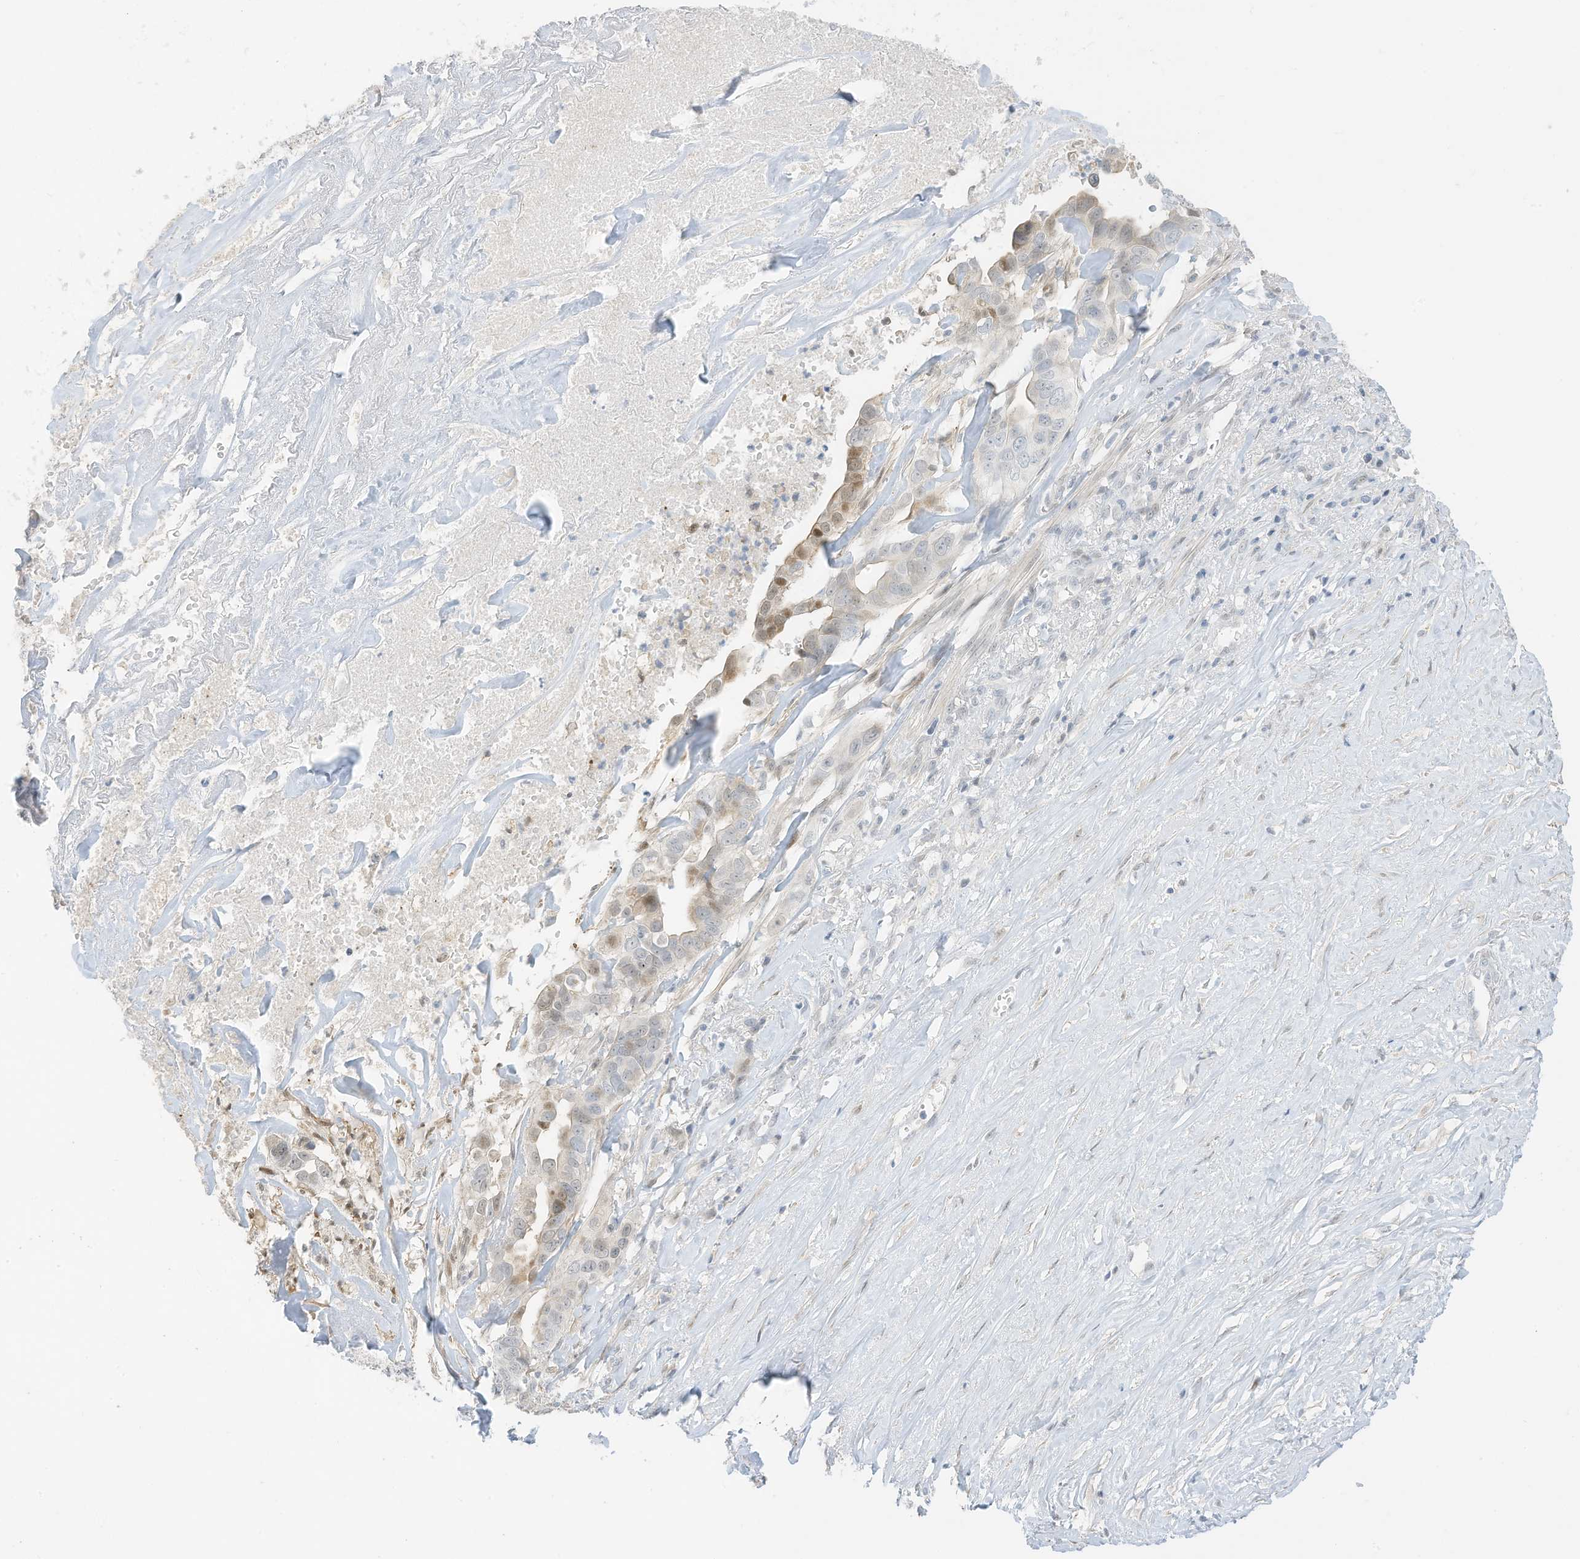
{"staining": {"intensity": "weak", "quantity": "<25%", "location": "cytoplasmic/membranous,nuclear"}, "tissue": "liver cancer", "cell_type": "Tumor cells", "image_type": "cancer", "snomed": [{"axis": "morphology", "description": "Cholangiocarcinoma"}, {"axis": "topography", "description": "Liver"}], "caption": "DAB (3,3'-diaminobenzidine) immunohistochemical staining of human liver cancer (cholangiocarcinoma) shows no significant positivity in tumor cells.", "gene": "ASPRV1", "patient": {"sex": "female", "age": 79}}